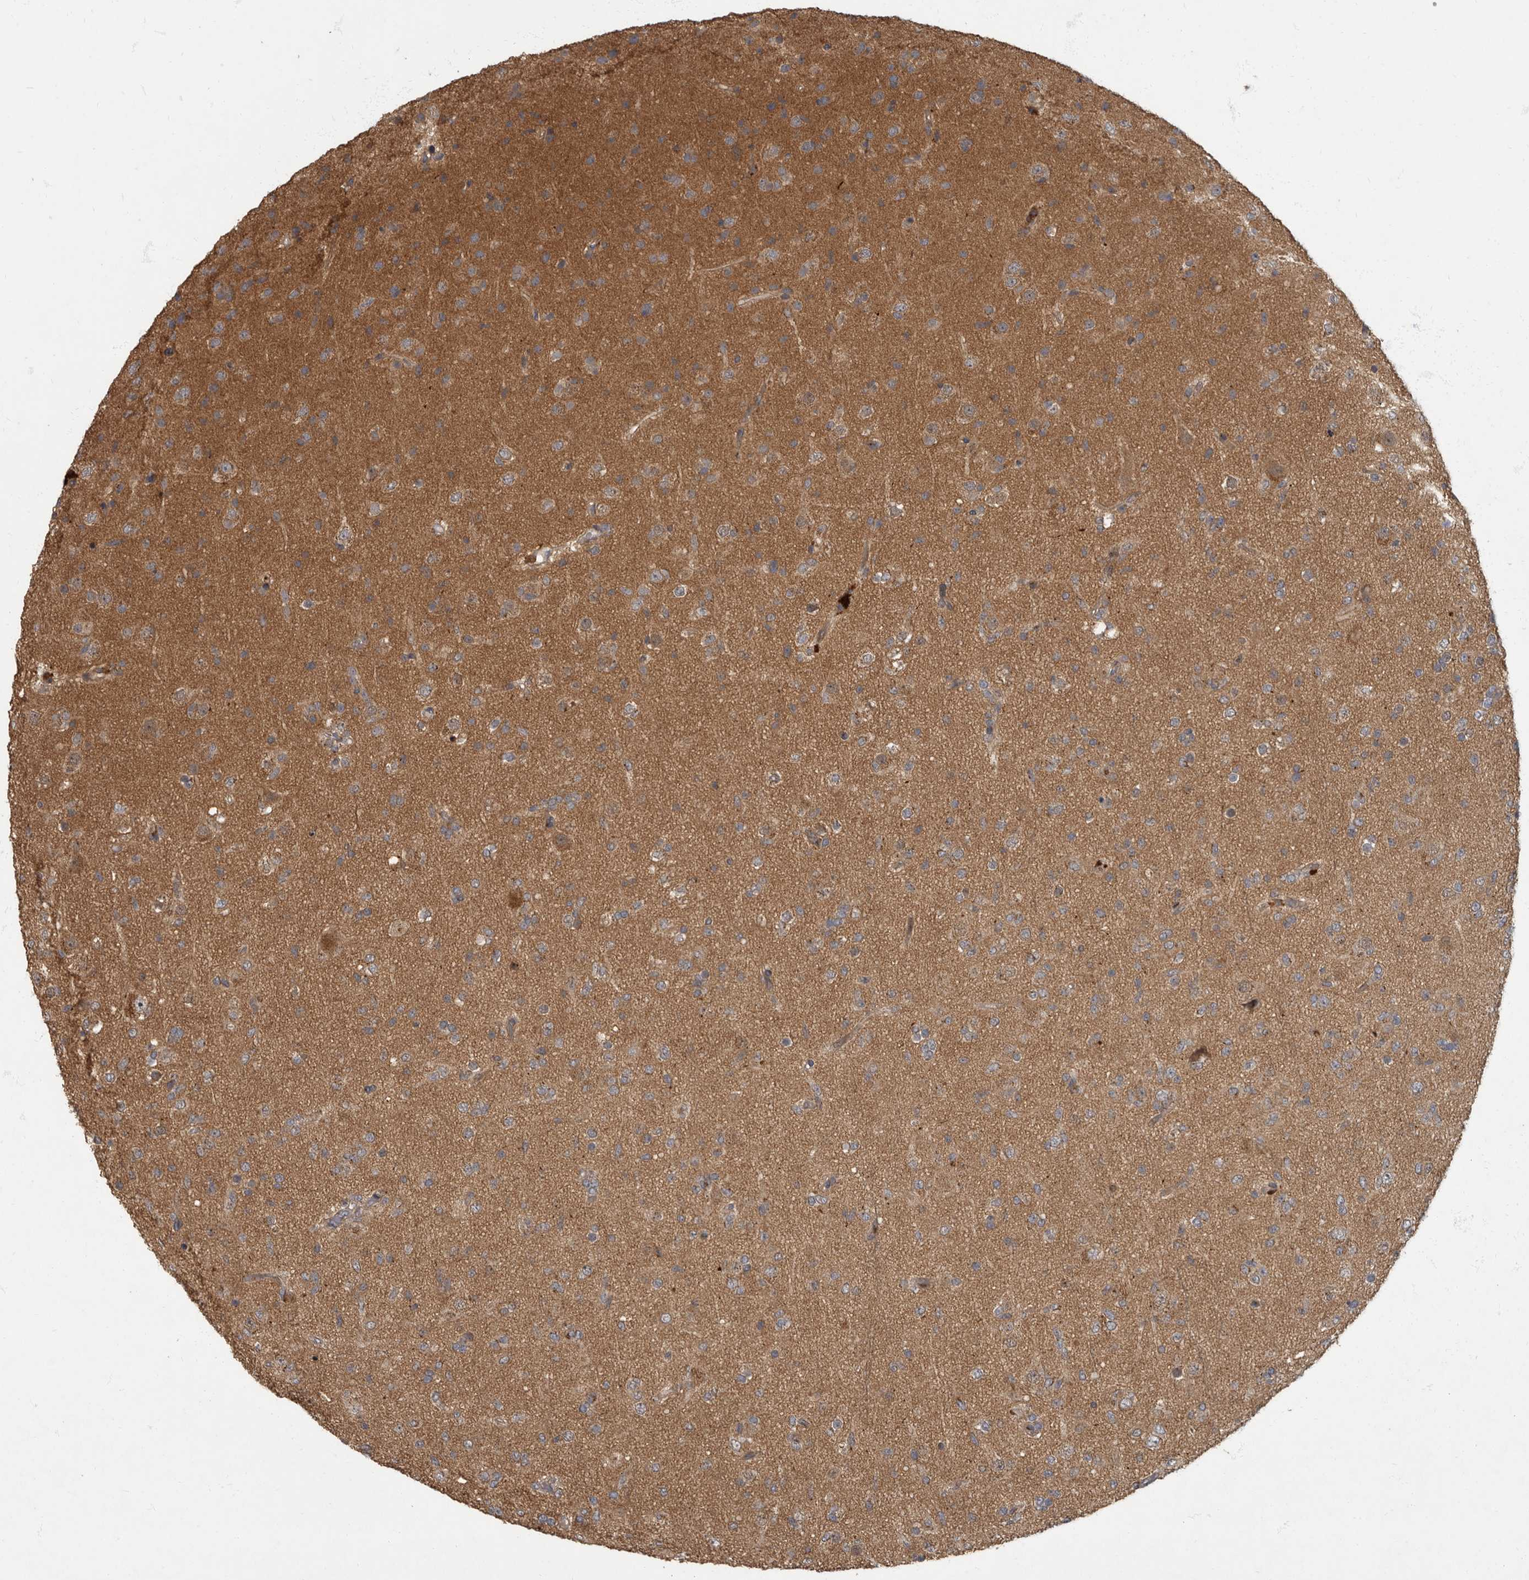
{"staining": {"intensity": "moderate", "quantity": ">75%", "location": "cytoplasmic/membranous"}, "tissue": "glioma", "cell_type": "Tumor cells", "image_type": "cancer", "snomed": [{"axis": "morphology", "description": "Glioma, malignant, Low grade"}, {"axis": "topography", "description": "Brain"}], "caption": "Immunohistochemical staining of human glioma demonstrates medium levels of moderate cytoplasmic/membranous expression in about >75% of tumor cells.", "gene": "IQCK", "patient": {"sex": "male", "age": 65}}